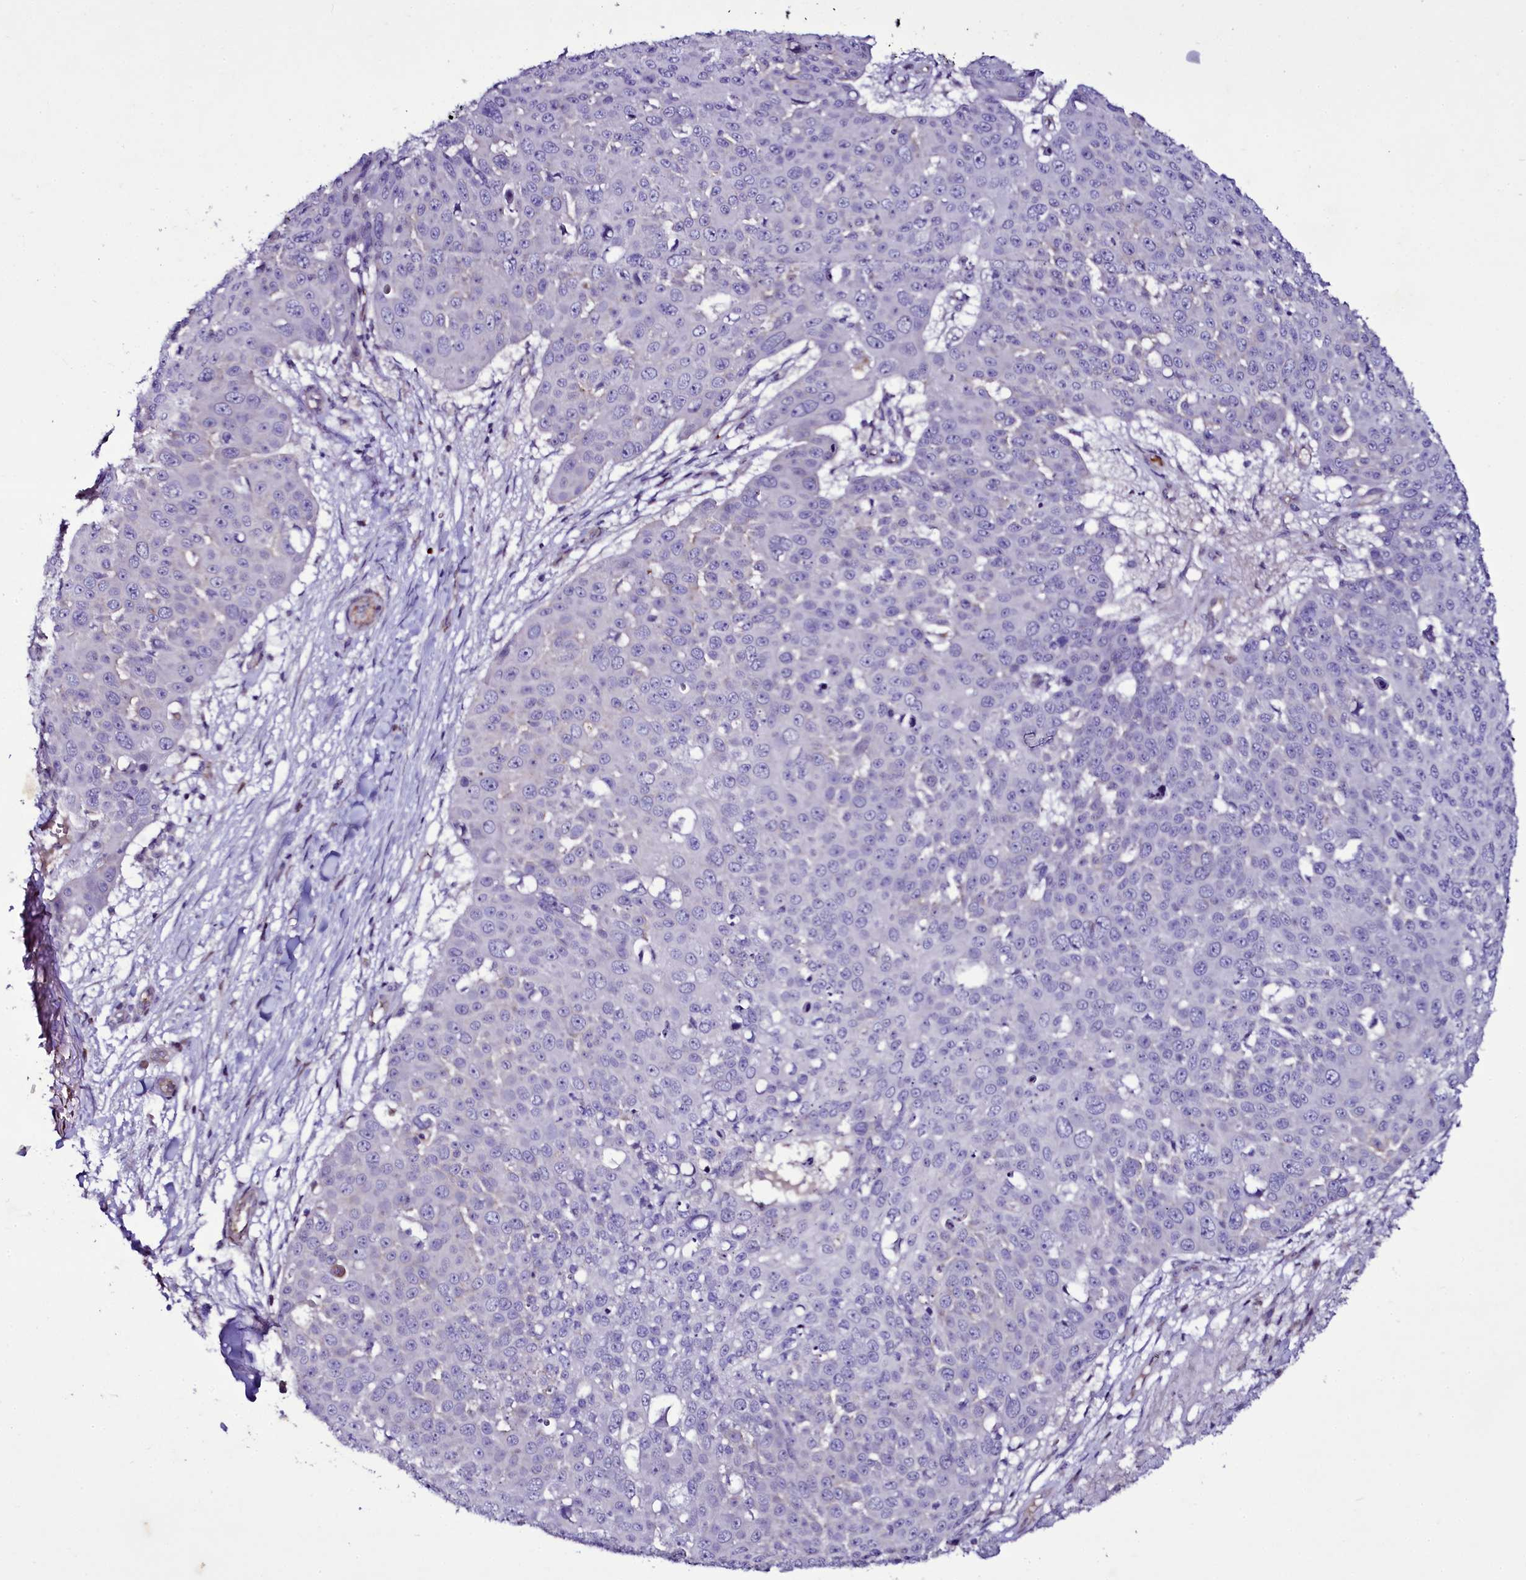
{"staining": {"intensity": "negative", "quantity": "none", "location": "none"}, "tissue": "skin cancer", "cell_type": "Tumor cells", "image_type": "cancer", "snomed": [{"axis": "morphology", "description": "Squamous cell carcinoma, NOS"}, {"axis": "topography", "description": "Skin"}], "caption": "Tumor cells are negative for brown protein staining in skin cancer.", "gene": "MEX3C", "patient": {"sex": "male", "age": 71}}